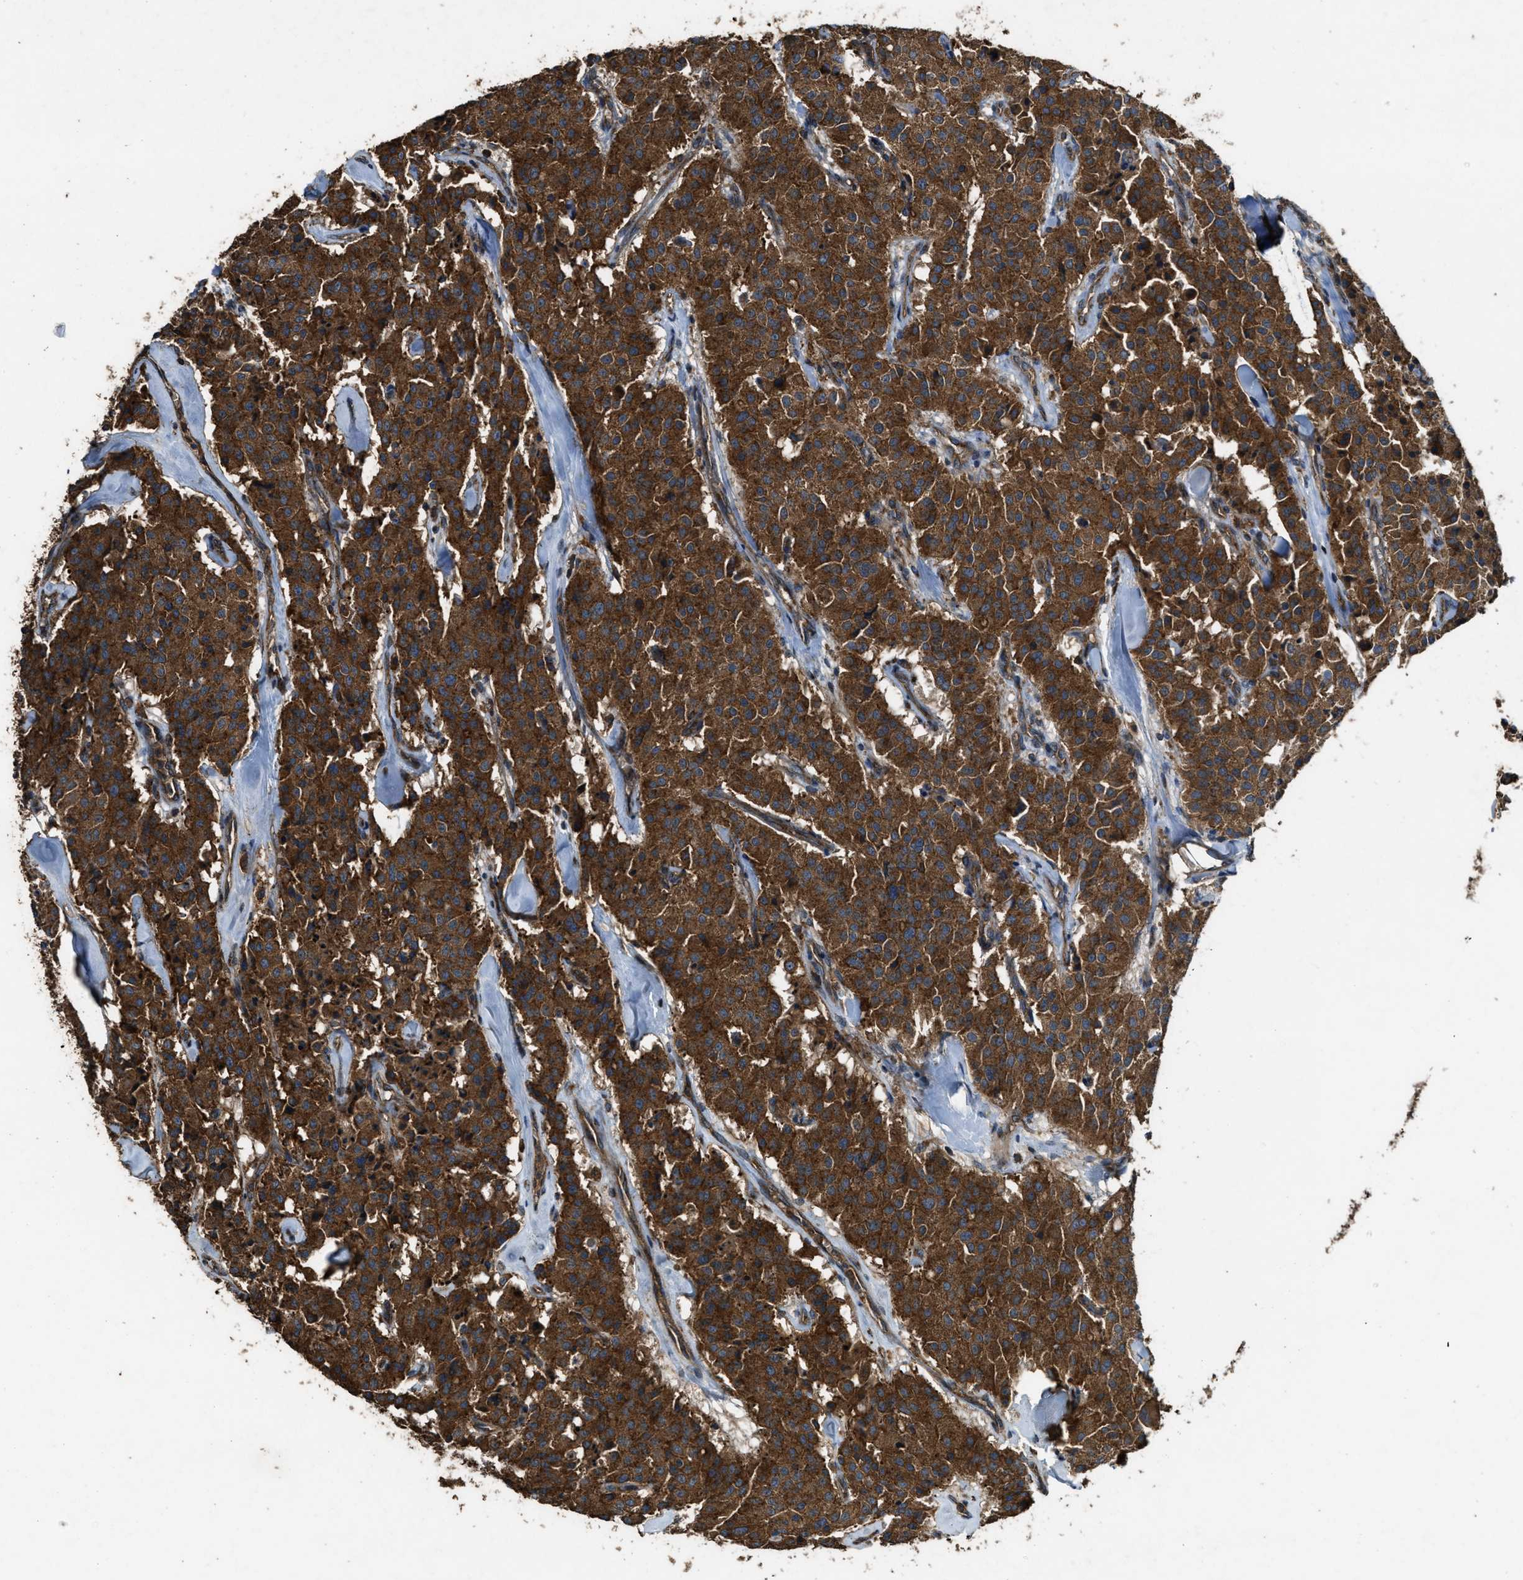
{"staining": {"intensity": "strong", "quantity": ">75%", "location": "cytoplasmic/membranous"}, "tissue": "carcinoid", "cell_type": "Tumor cells", "image_type": "cancer", "snomed": [{"axis": "morphology", "description": "Carcinoid, malignant, NOS"}, {"axis": "topography", "description": "Lung"}], "caption": "Protein staining by immunohistochemistry (IHC) demonstrates strong cytoplasmic/membranous positivity in about >75% of tumor cells in malignant carcinoid.", "gene": "MAP3K8", "patient": {"sex": "male", "age": 30}}